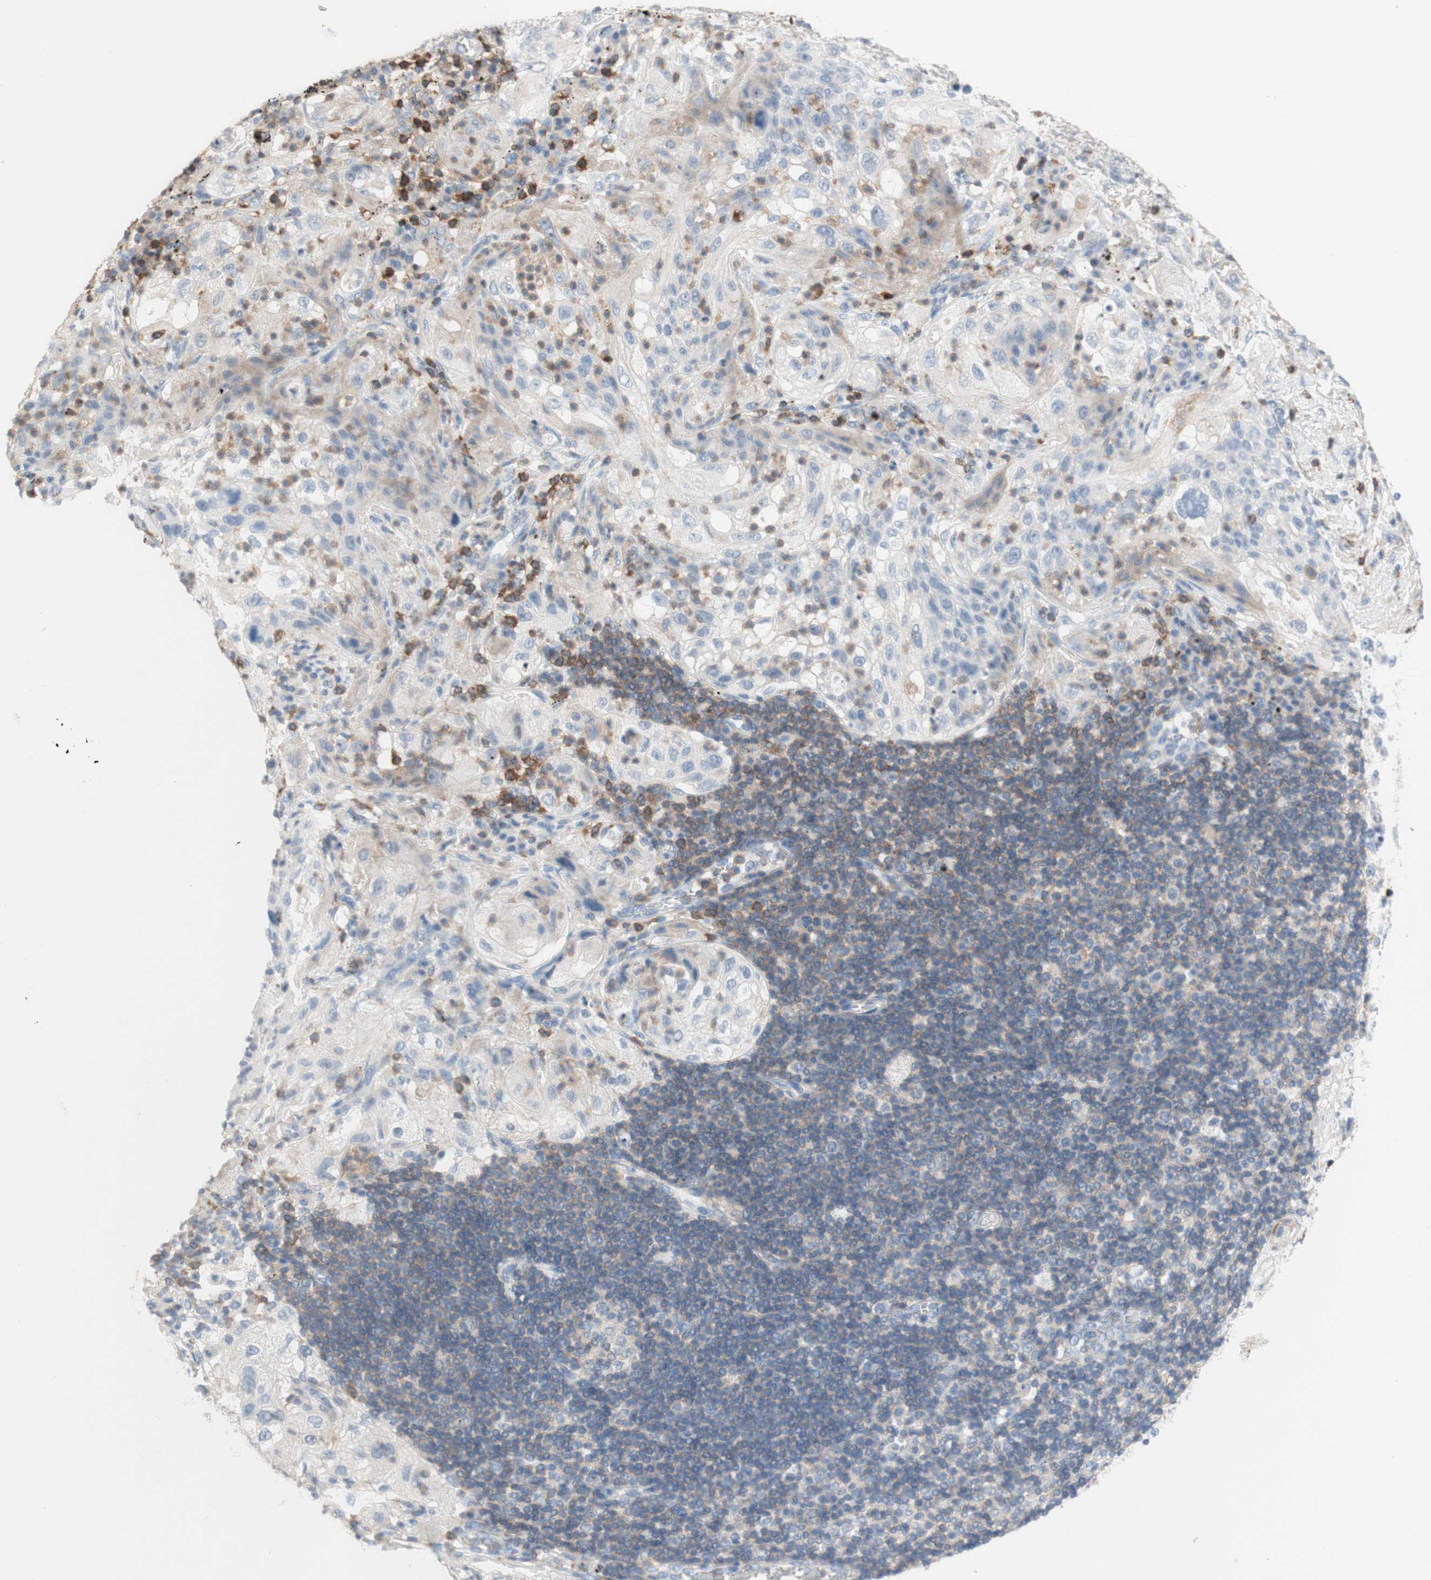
{"staining": {"intensity": "weak", "quantity": "<25%", "location": "cytoplasmic/membranous"}, "tissue": "lung cancer", "cell_type": "Tumor cells", "image_type": "cancer", "snomed": [{"axis": "morphology", "description": "Inflammation, NOS"}, {"axis": "morphology", "description": "Squamous cell carcinoma, NOS"}, {"axis": "topography", "description": "Lymph node"}, {"axis": "topography", "description": "Soft tissue"}, {"axis": "topography", "description": "Lung"}], "caption": "The micrograph displays no staining of tumor cells in lung squamous cell carcinoma.", "gene": "SPINK6", "patient": {"sex": "male", "age": 66}}